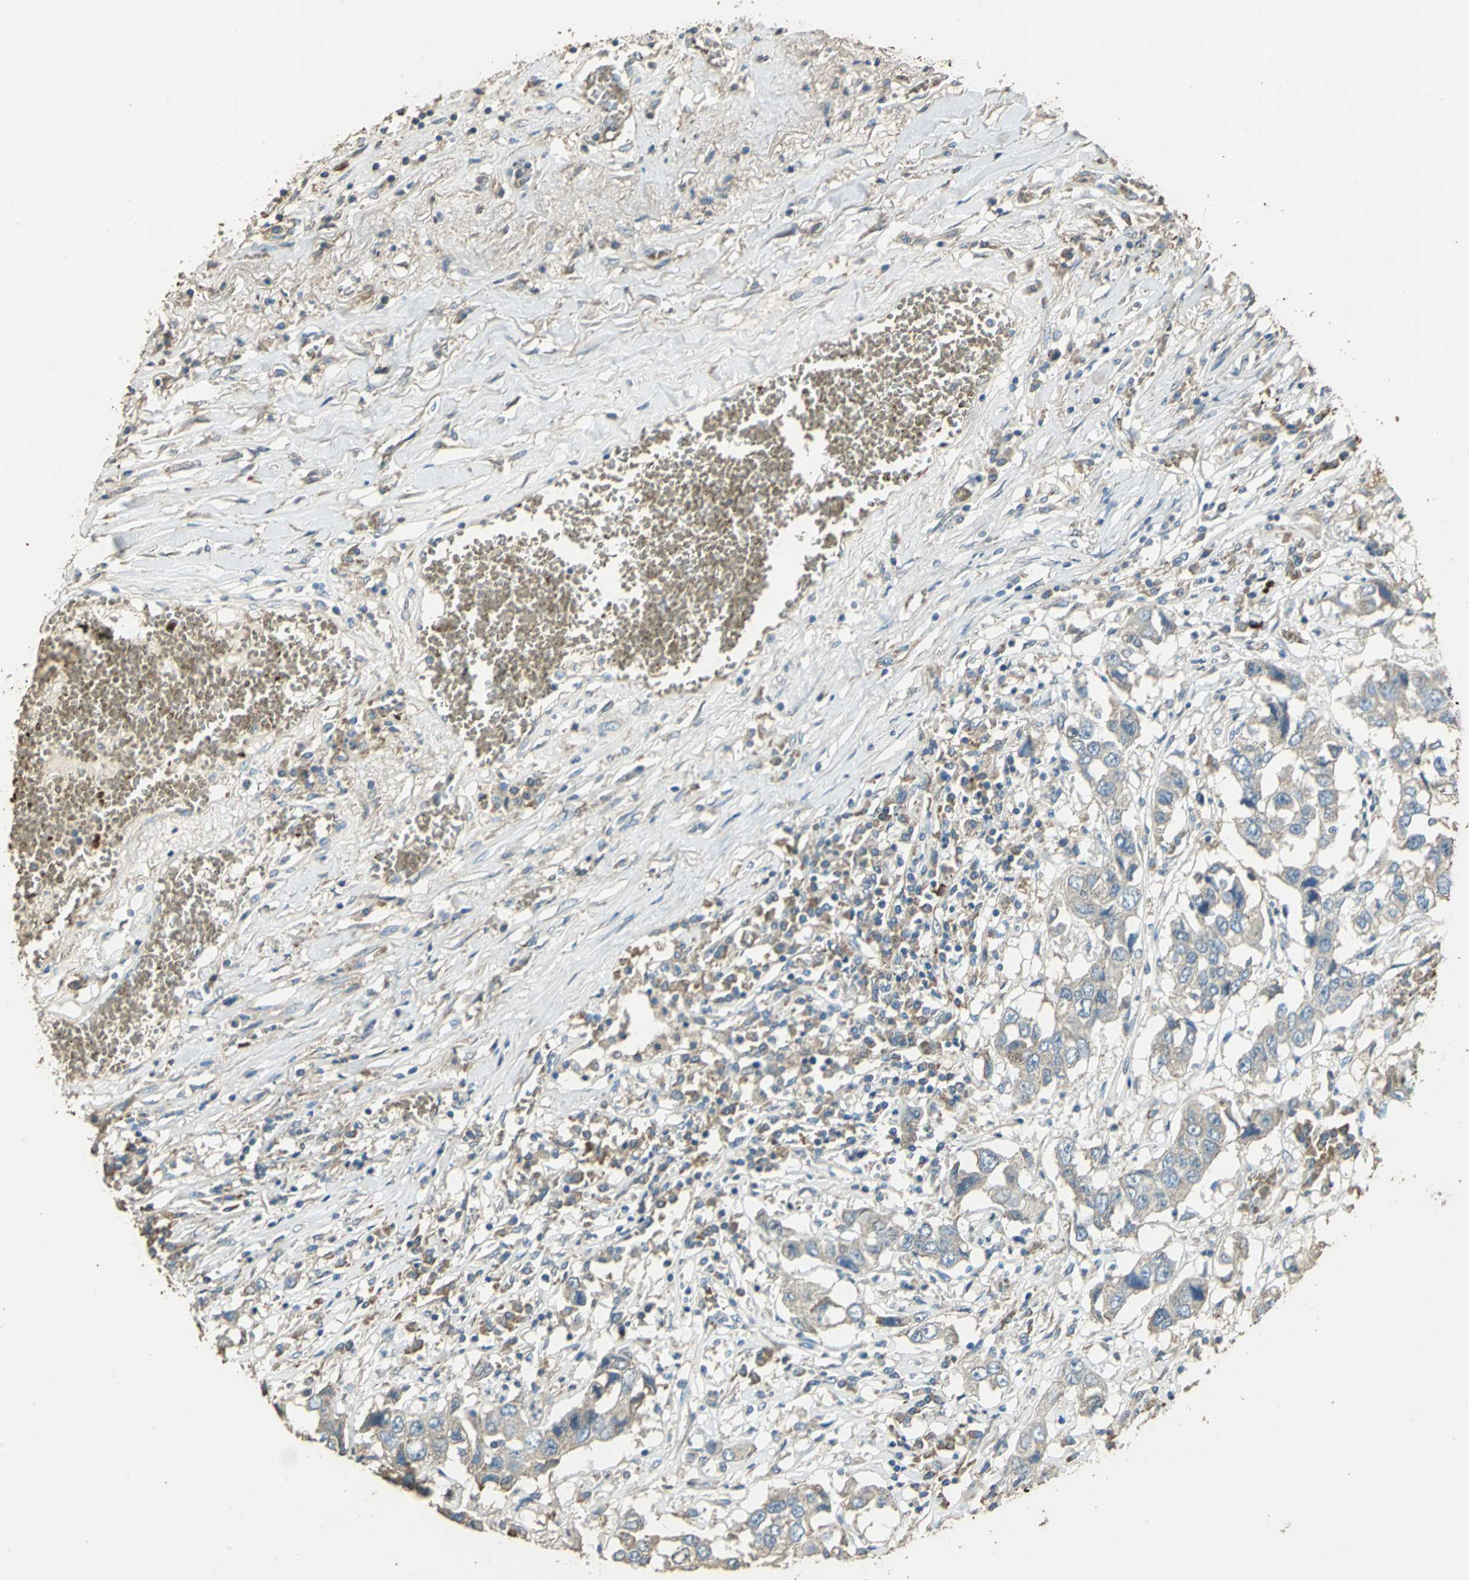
{"staining": {"intensity": "weak", "quantity": ">75%", "location": "cytoplasmic/membranous"}, "tissue": "lung cancer", "cell_type": "Tumor cells", "image_type": "cancer", "snomed": [{"axis": "morphology", "description": "Squamous cell carcinoma, NOS"}, {"axis": "topography", "description": "Lung"}], "caption": "This micrograph shows immunohistochemistry (IHC) staining of squamous cell carcinoma (lung), with low weak cytoplasmic/membranous expression in approximately >75% of tumor cells.", "gene": "TRAPPC2", "patient": {"sex": "male", "age": 71}}